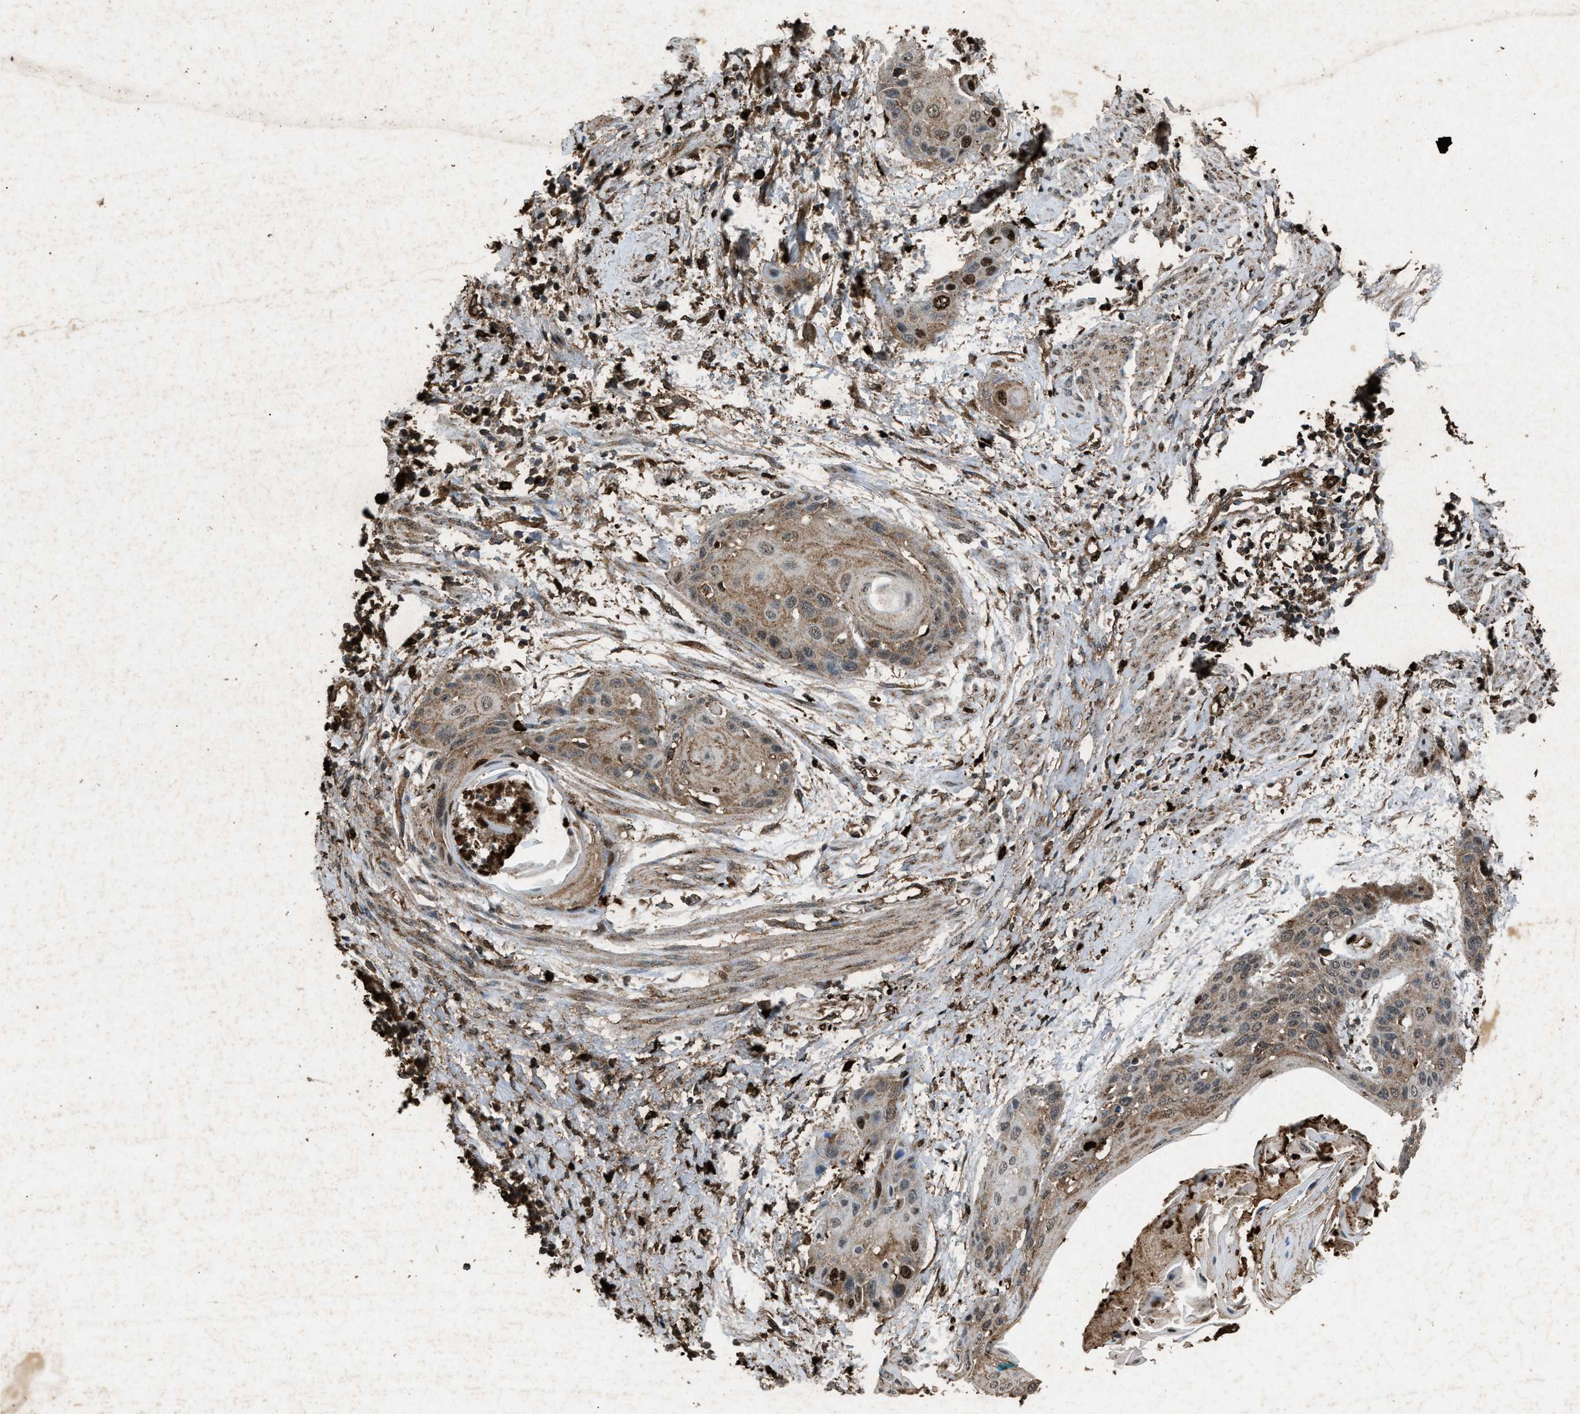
{"staining": {"intensity": "moderate", "quantity": ">75%", "location": "cytoplasmic/membranous,nuclear"}, "tissue": "cervical cancer", "cell_type": "Tumor cells", "image_type": "cancer", "snomed": [{"axis": "morphology", "description": "Squamous cell carcinoma, NOS"}, {"axis": "topography", "description": "Cervix"}], "caption": "The immunohistochemical stain labels moderate cytoplasmic/membranous and nuclear expression in tumor cells of squamous cell carcinoma (cervical) tissue. (brown staining indicates protein expression, while blue staining denotes nuclei).", "gene": "PSMD1", "patient": {"sex": "female", "age": 57}}